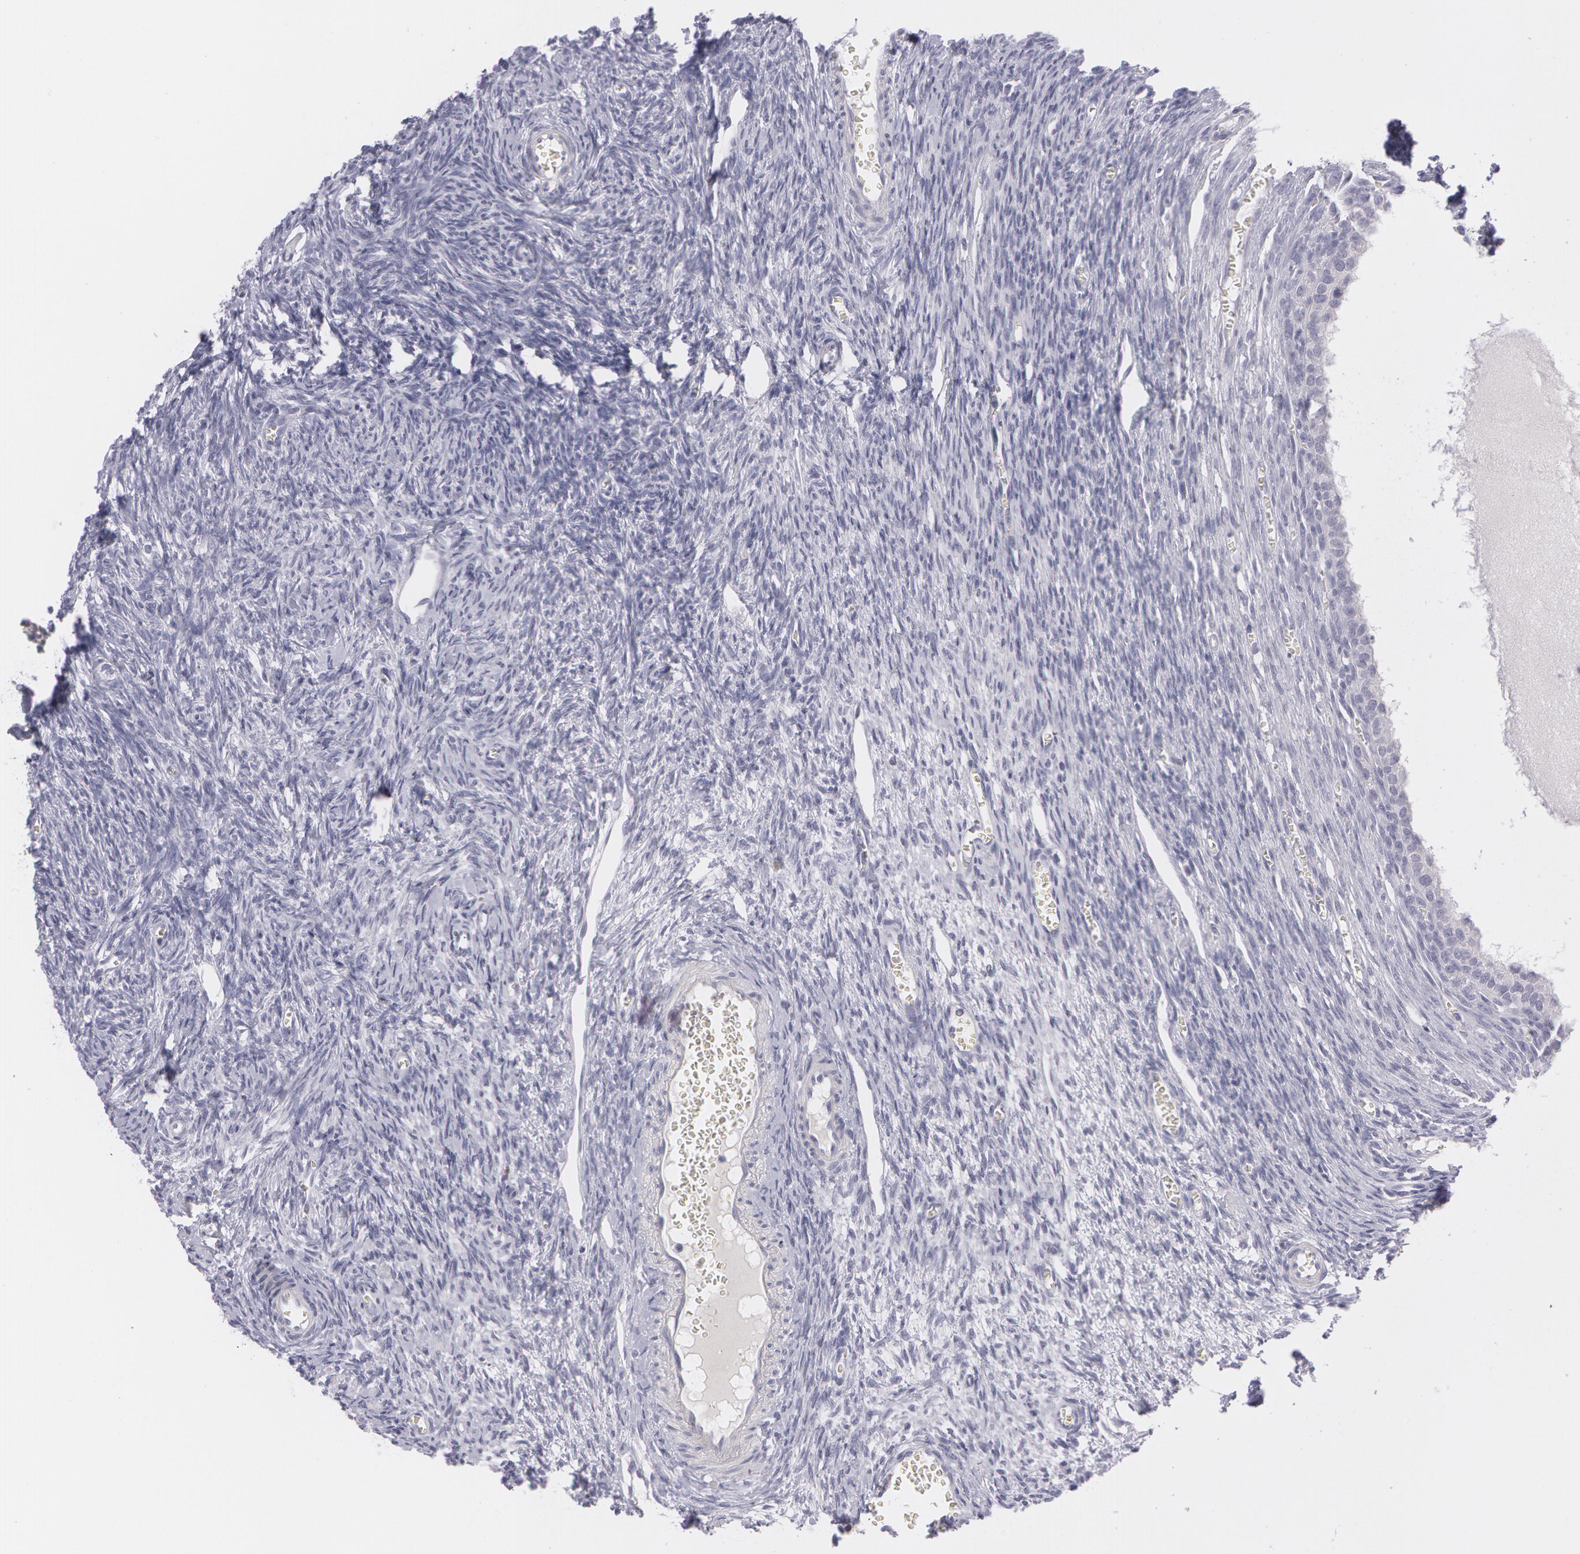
{"staining": {"intensity": "negative", "quantity": "none", "location": "none"}, "tissue": "ovary", "cell_type": "Follicle cells", "image_type": "normal", "snomed": [{"axis": "morphology", "description": "Normal tissue, NOS"}, {"axis": "topography", "description": "Ovary"}], "caption": "DAB immunohistochemical staining of unremarkable human ovary shows no significant positivity in follicle cells.", "gene": "IL1RN", "patient": {"sex": "female", "age": 27}}